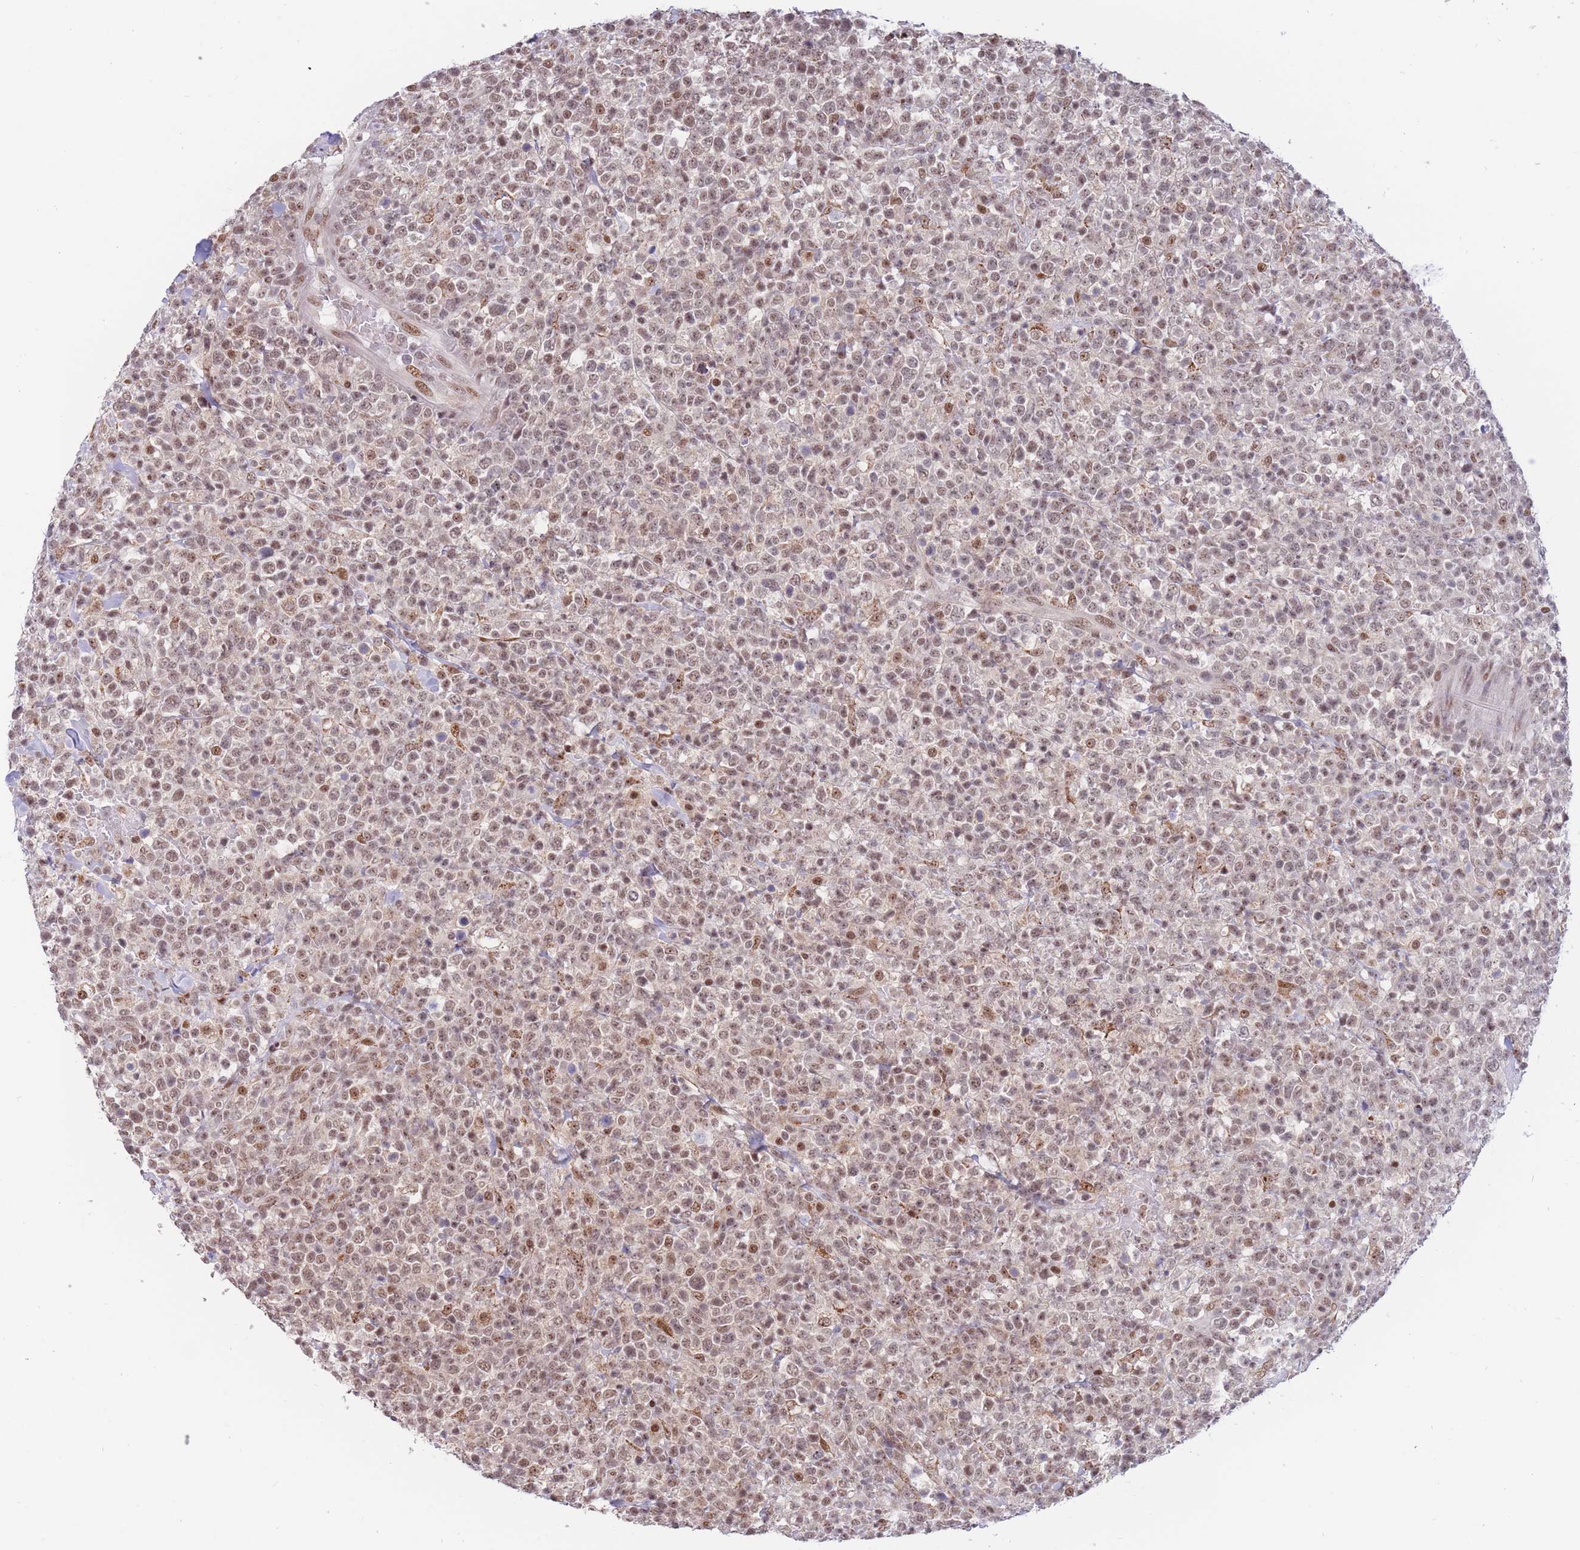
{"staining": {"intensity": "moderate", "quantity": ">75%", "location": "nuclear"}, "tissue": "lymphoma", "cell_type": "Tumor cells", "image_type": "cancer", "snomed": [{"axis": "morphology", "description": "Malignant lymphoma, non-Hodgkin's type, High grade"}, {"axis": "topography", "description": "Colon"}], "caption": "Lymphoma stained with IHC displays moderate nuclear positivity in approximately >75% of tumor cells. (DAB (3,3'-diaminobenzidine) = brown stain, brightfield microscopy at high magnification).", "gene": "TARBP2", "patient": {"sex": "female", "age": 53}}